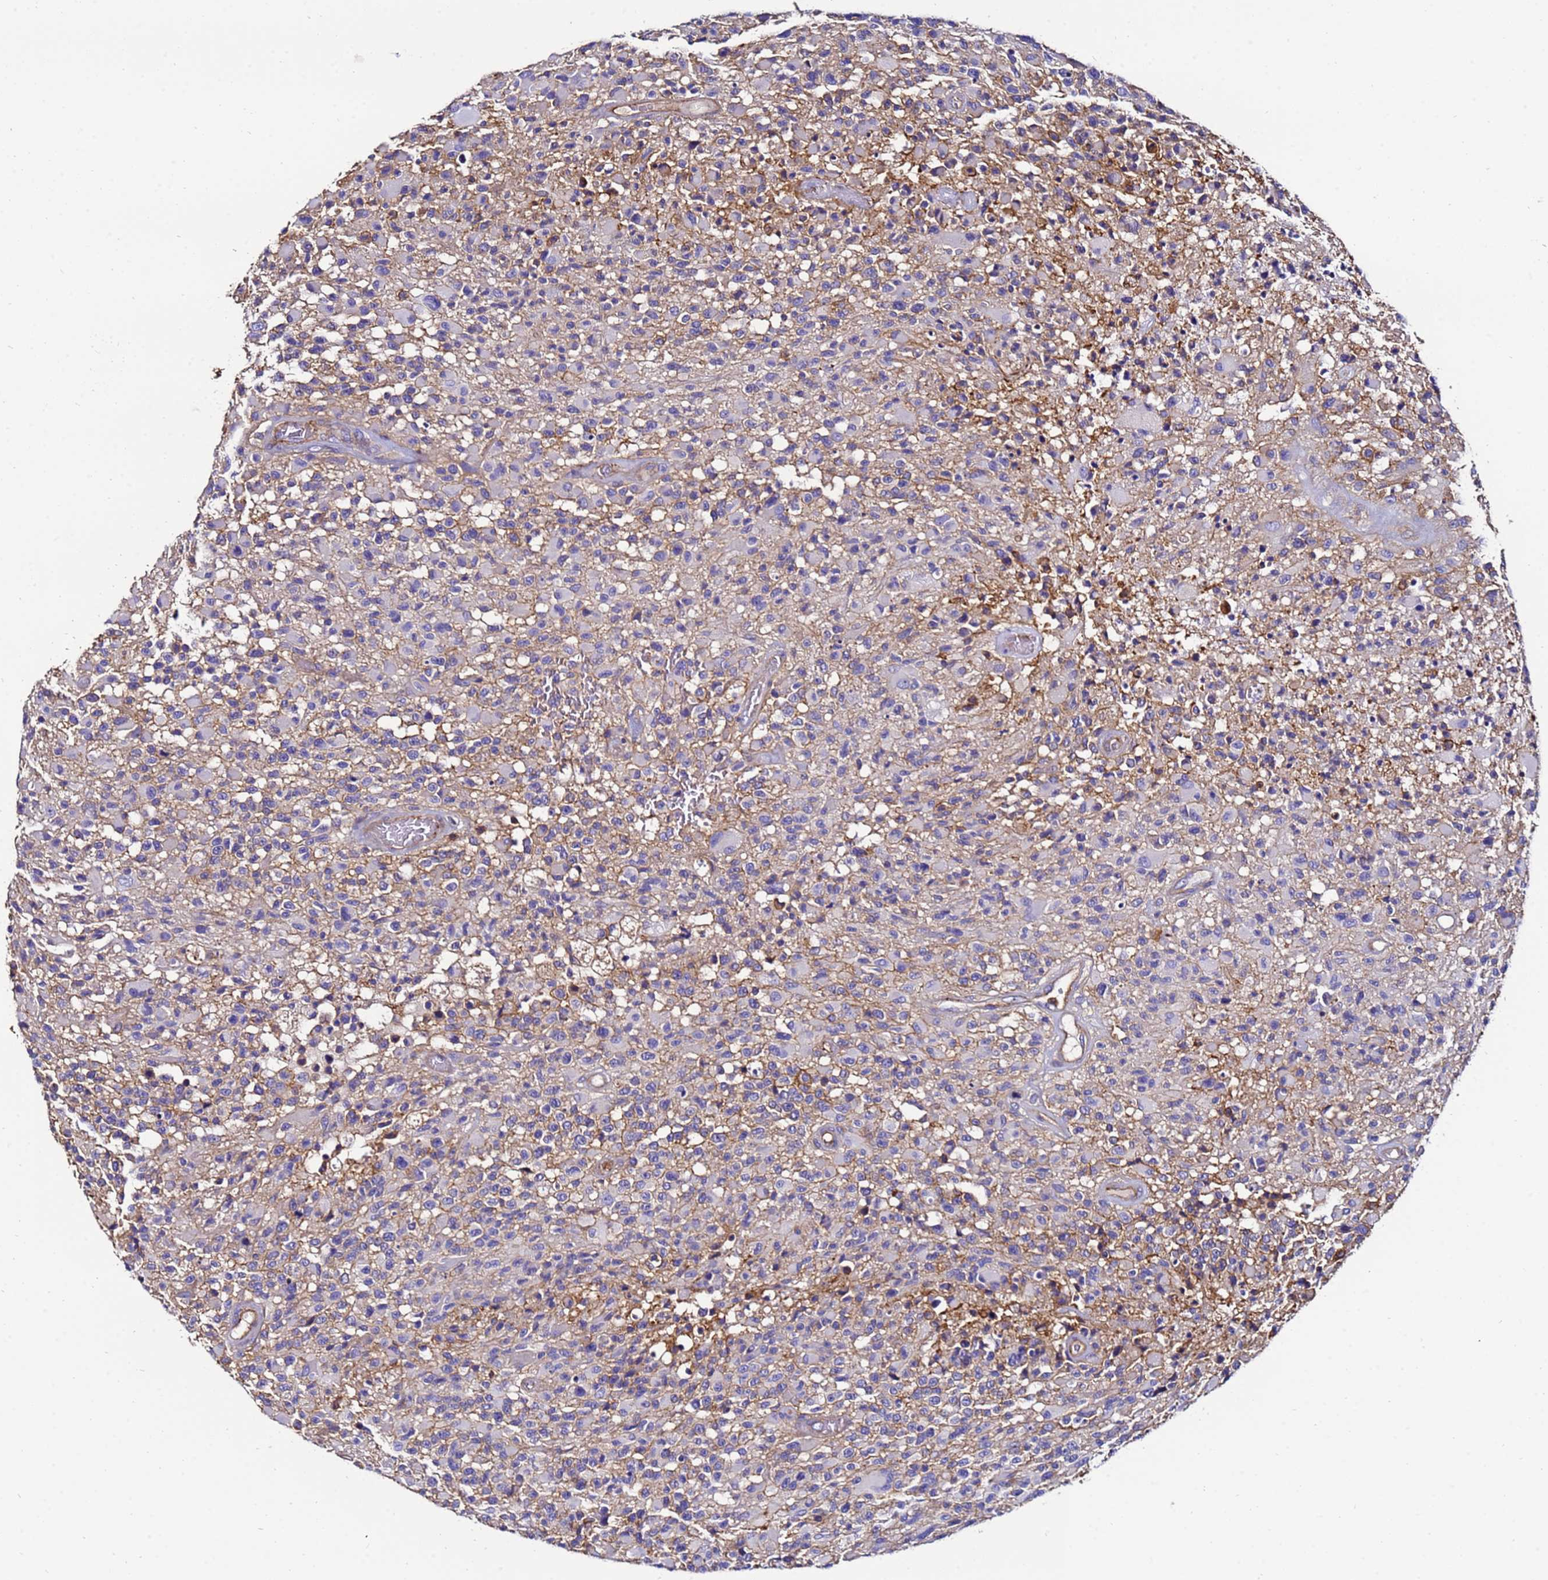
{"staining": {"intensity": "negative", "quantity": "none", "location": "none"}, "tissue": "glioma", "cell_type": "Tumor cells", "image_type": "cancer", "snomed": [{"axis": "morphology", "description": "Glioma, malignant, High grade"}, {"axis": "morphology", "description": "Glioblastoma, NOS"}, {"axis": "topography", "description": "Brain"}], "caption": "The histopathology image exhibits no staining of tumor cells in glioblastoma.", "gene": "ACTB", "patient": {"sex": "male", "age": 60}}